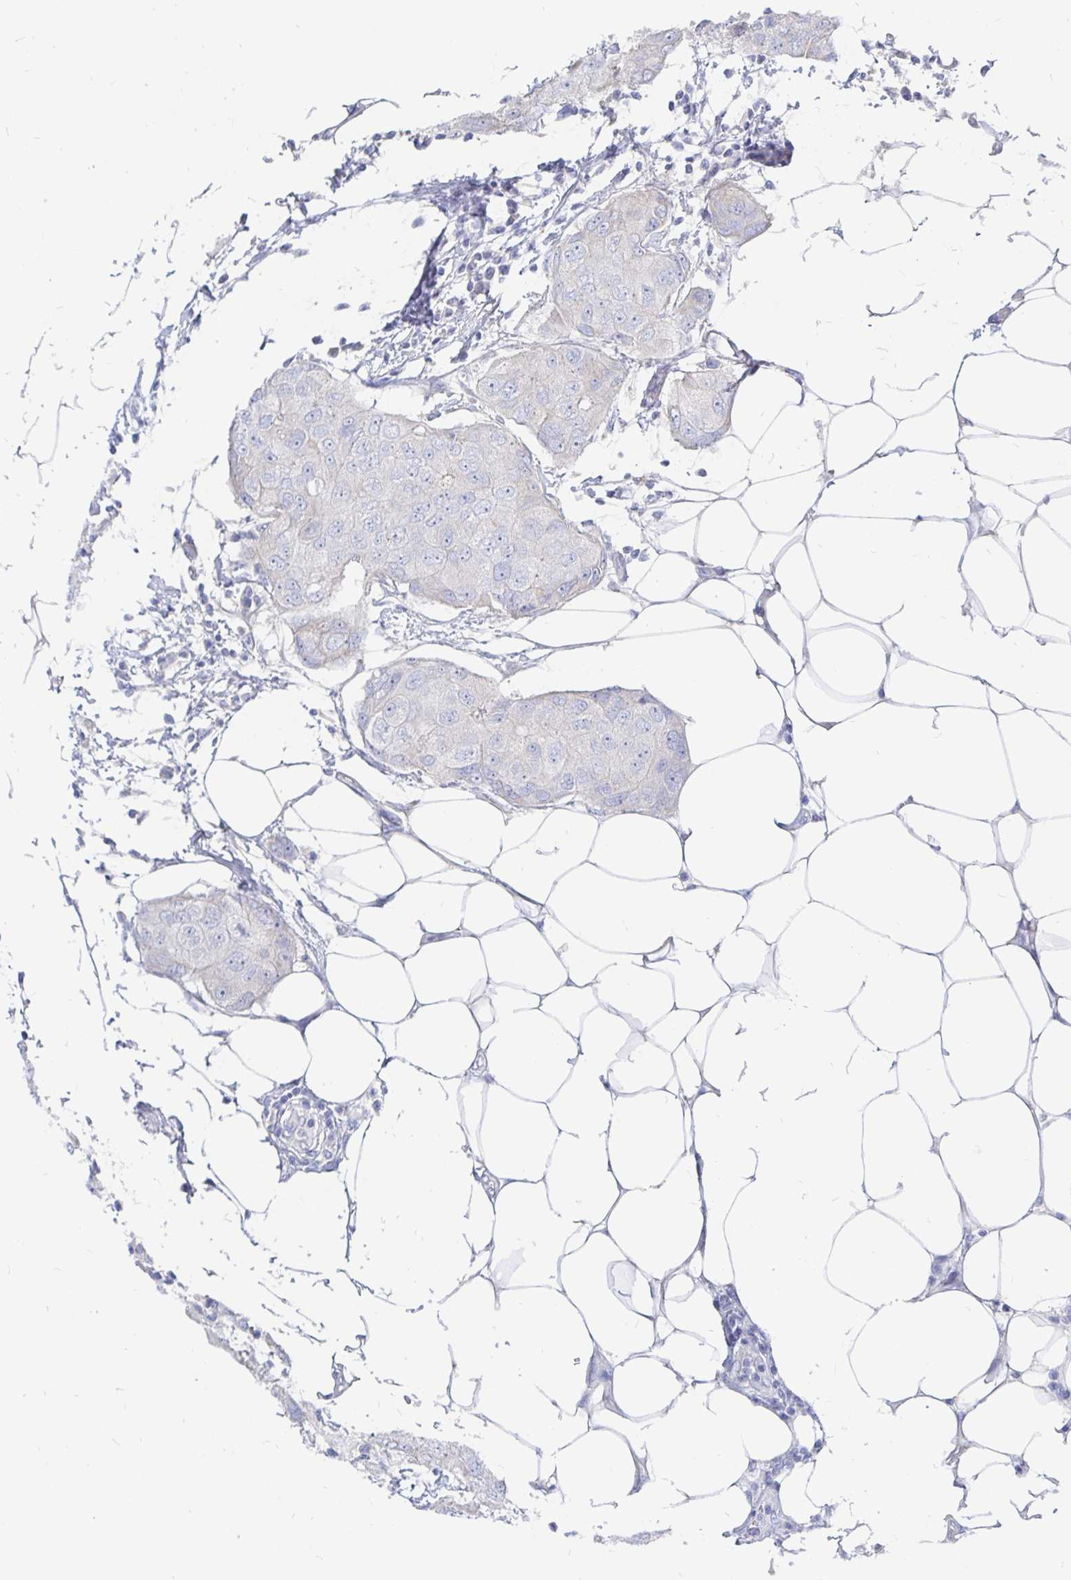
{"staining": {"intensity": "negative", "quantity": "none", "location": "none"}, "tissue": "breast cancer", "cell_type": "Tumor cells", "image_type": "cancer", "snomed": [{"axis": "morphology", "description": "Duct carcinoma"}, {"axis": "topography", "description": "Breast"}, {"axis": "topography", "description": "Lymph node"}], "caption": "Tumor cells are negative for protein expression in human infiltrating ductal carcinoma (breast).", "gene": "COX16", "patient": {"sex": "female", "age": 80}}